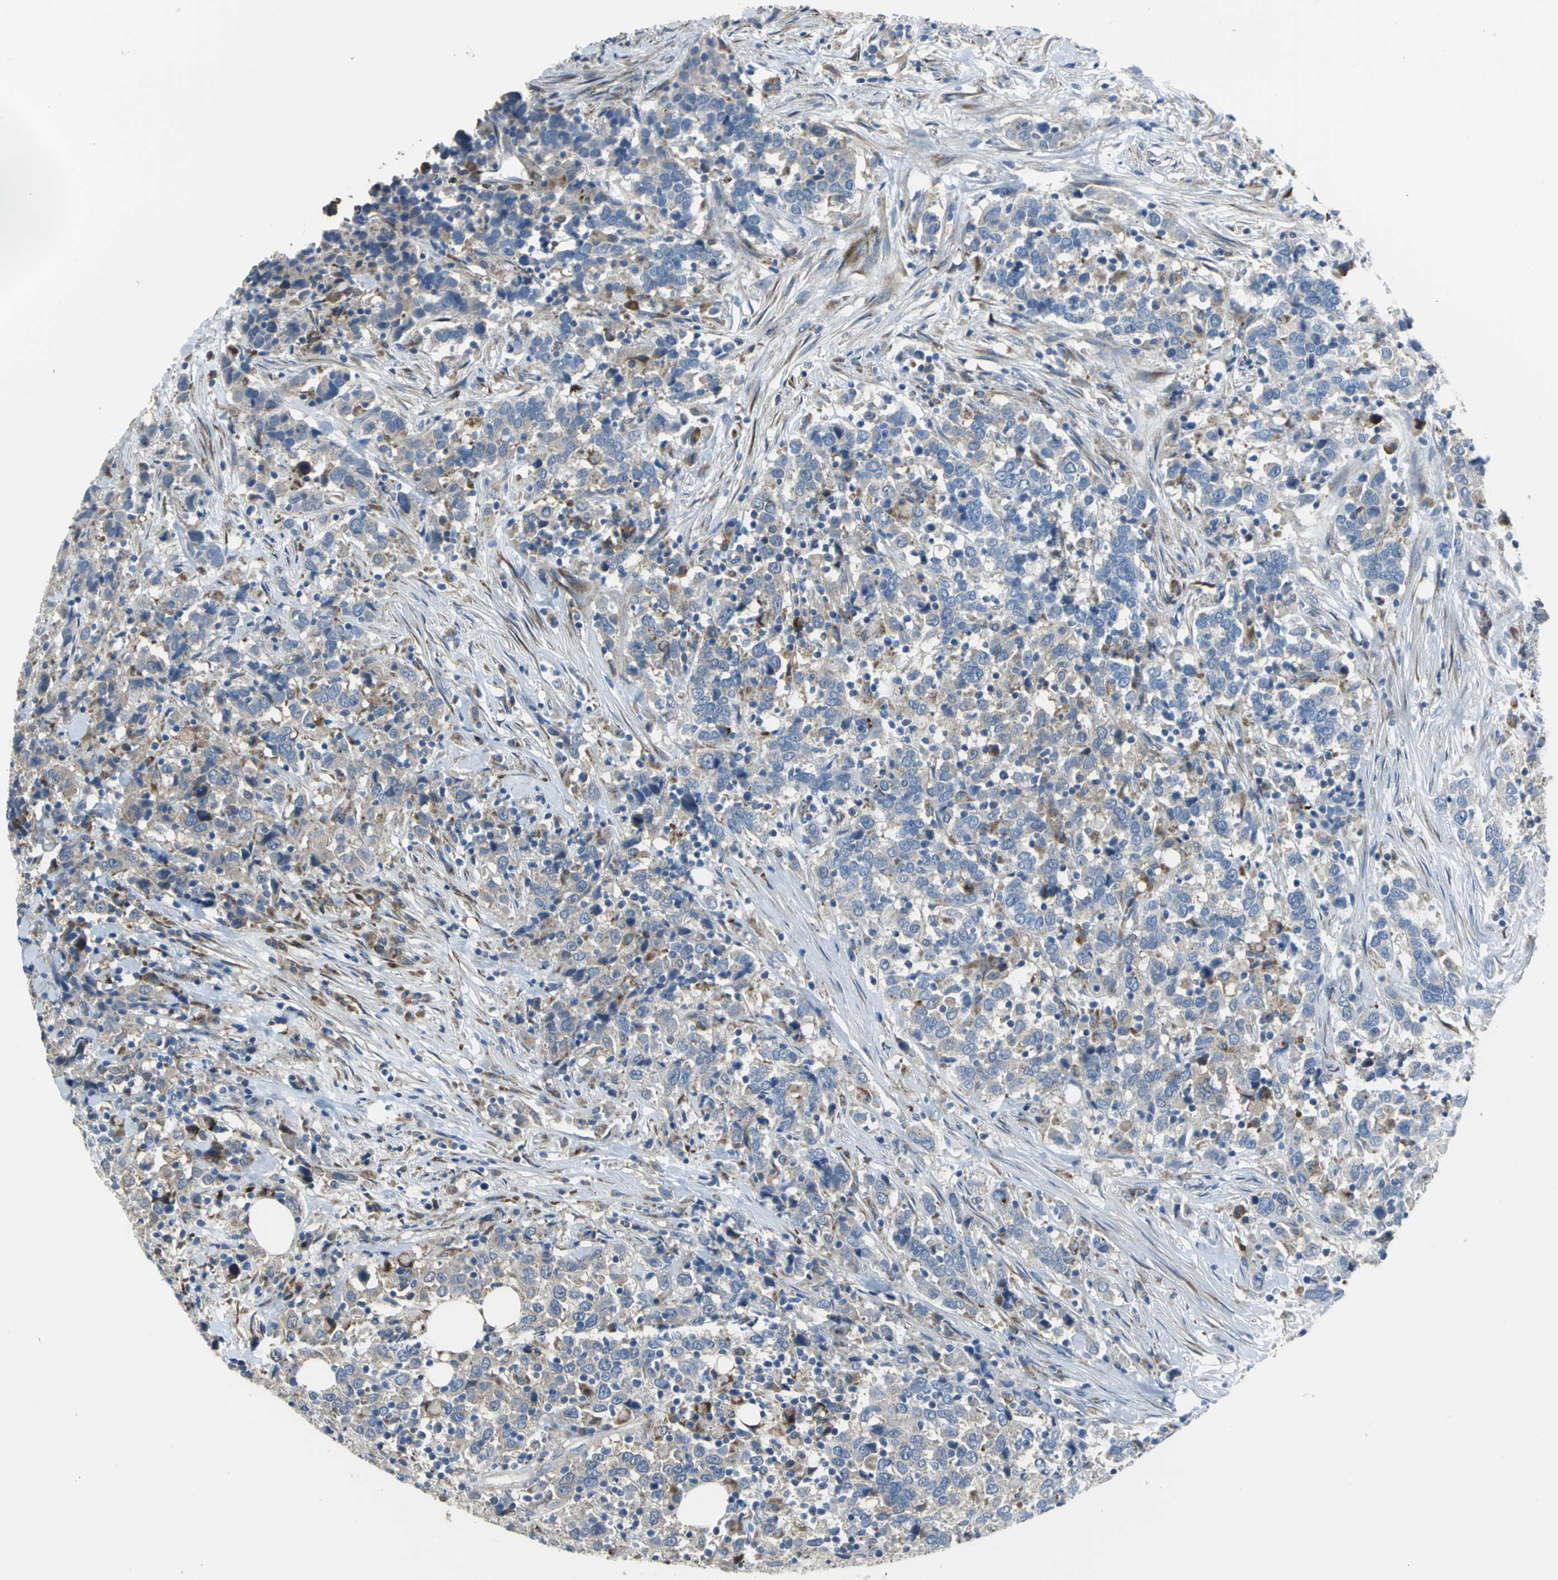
{"staining": {"intensity": "weak", "quantity": "25%-75%", "location": "cytoplasmic/membranous"}, "tissue": "urothelial cancer", "cell_type": "Tumor cells", "image_type": "cancer", "snomed": [{"axis": "morphology", "description": "Urothelial carcinoma, High grade"}, {"axis": "topography", "description": "Urinary bladder"}], "caption": "Urothelial carcinoma (high-grade) was stained to show a protein in brown. There is low levels of weak cytoplasmic/membranous staining in approximately 25%-75% of tumor cells. The staining was performed using DAB to visualize the protein expression in brown, while the nuclei were stained in blue with hematoxylin (Magnification: 20x).", "gene": "EIF5A", "patient": {"sex": "male", "age": 61}}